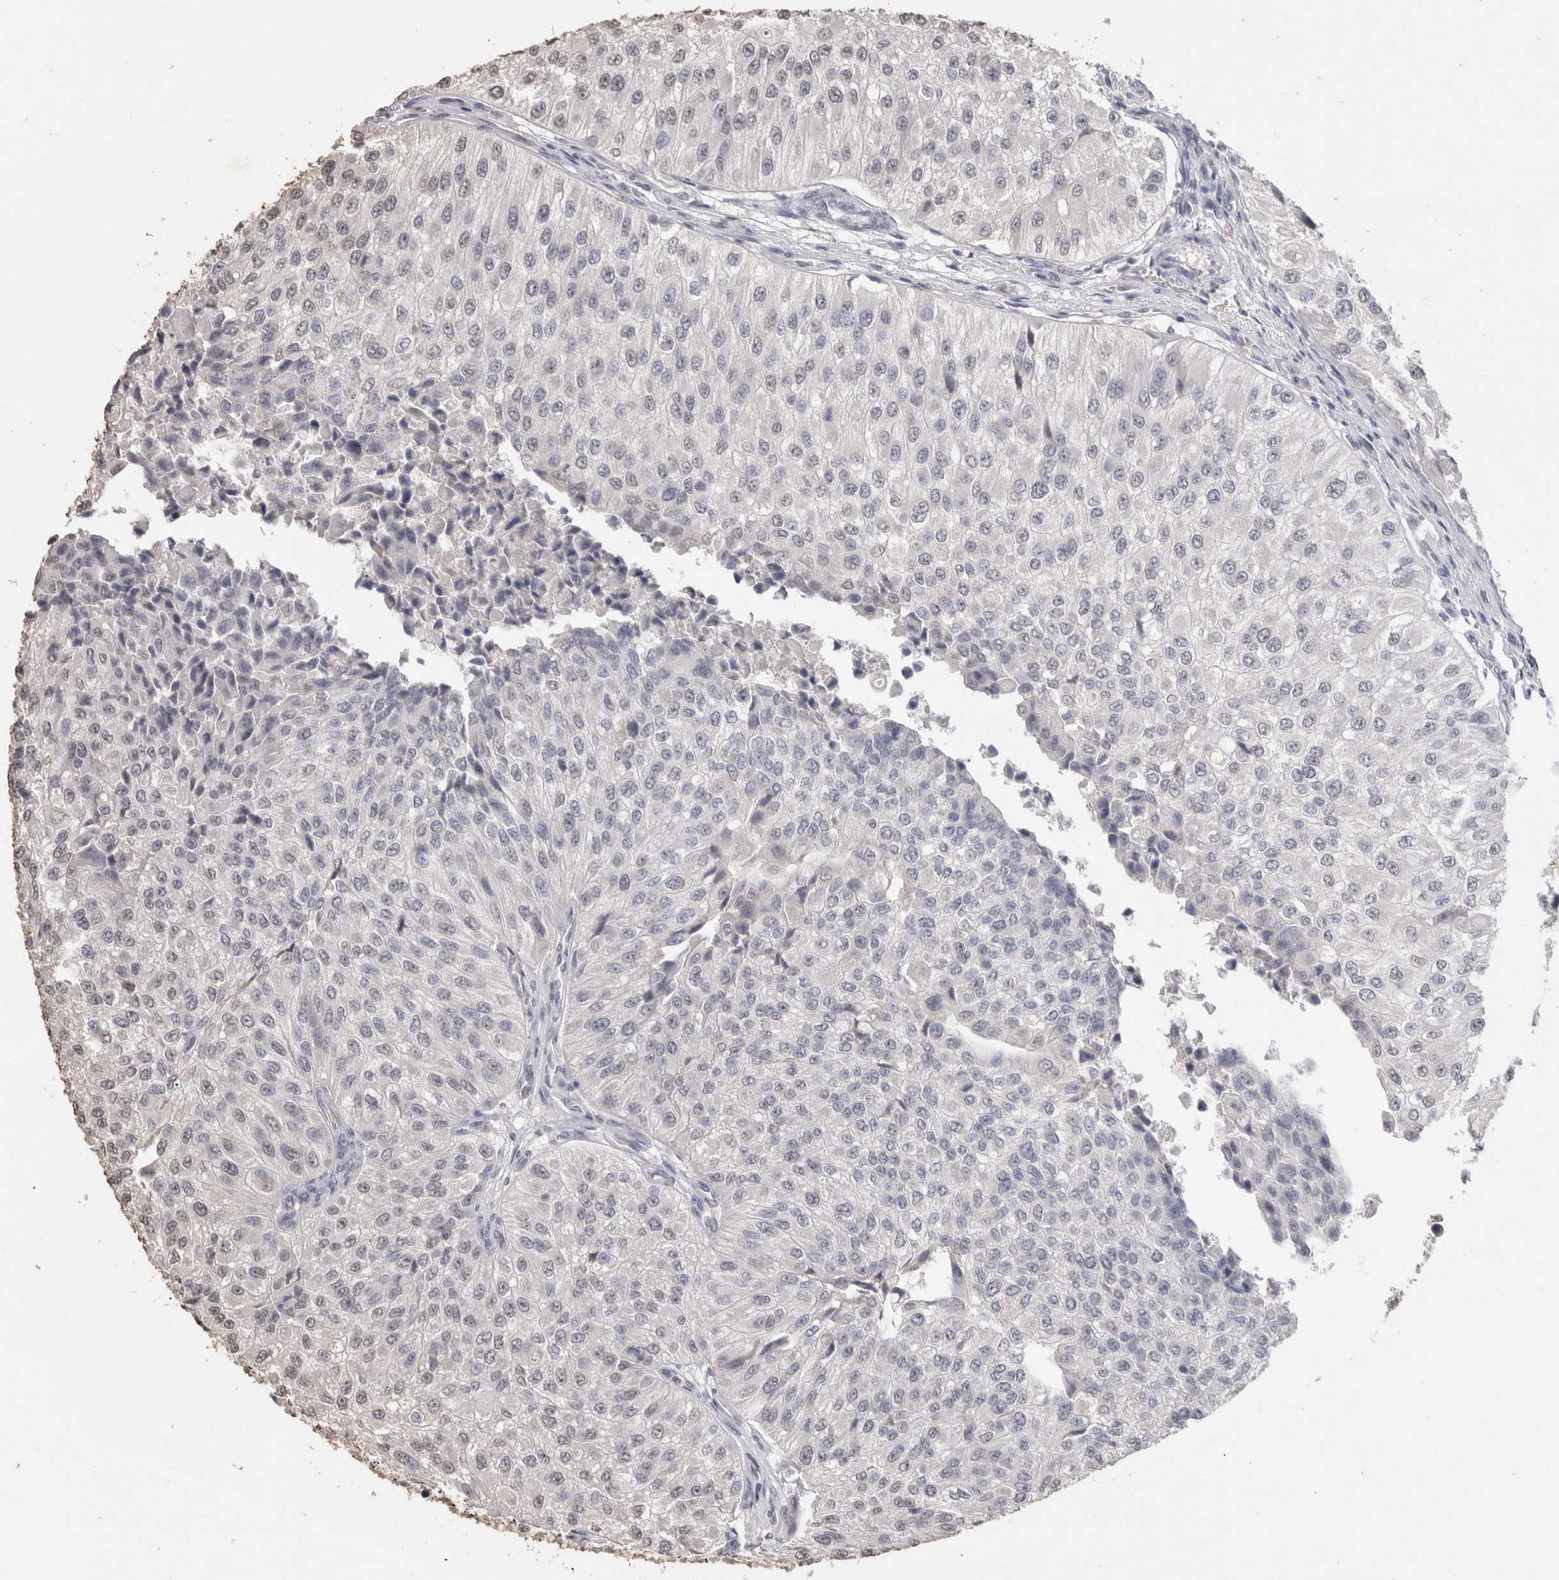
{"staining": {"intensity": "negative", "quantity": "none", "location": "none"}, "tissue": "urothelial cancer", "cell_type": "Tumor cells", "image_type": "cancer", "snomed": [{"axis": "morphology", "description": "Urothelial carcinoma, High grade"}, {"axis": "topography", "description": "Kidney"}, {"axis": "topography", "description": "Urinary bladder"}], "caption": "Tumor cells are negative for brown protein staining in urothelial cancer.", "gene": "LGALS2", "patient": {"sex": "male", "age": 77}}